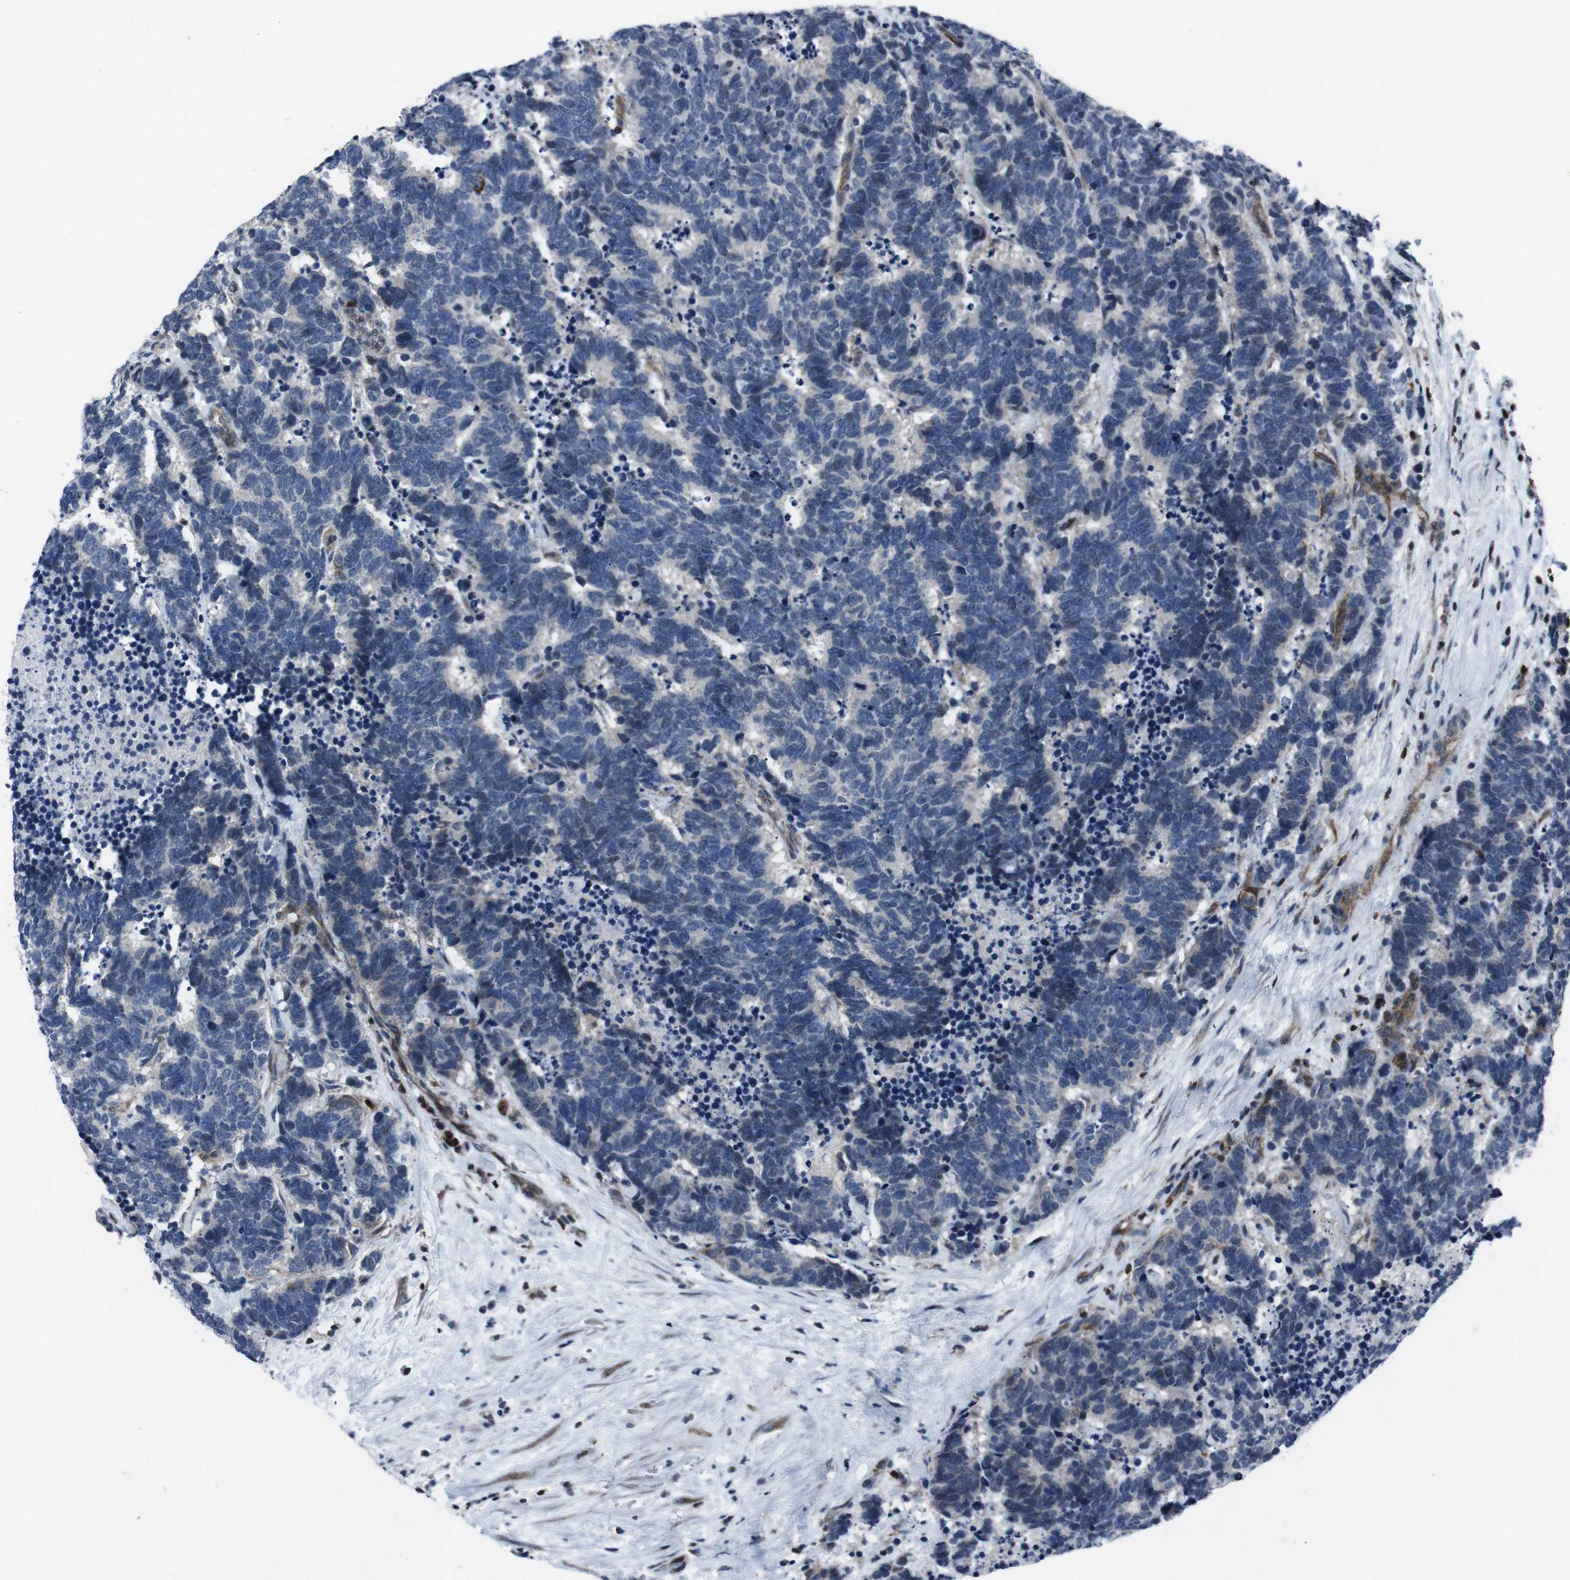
{"staining": {"intensity": "negative", "quantity": "none", "location": "none"}, "tissue": "carcinoid", "cell_type": "Tumor cells", "image_type": "cancer", "snomed": [{"axis": "morphology", "description": "Carcinoma, NOS"}, {"axis": "morphology", "description": "Carcinoid, malignant, NOS"}, {"axis": "topography", "description": "Urinary bladder"}], "caption": "Tumor cells are negative for brown protein staining in carcinoma. (Immunohistochemistry (ihc), brightfield microscopy, high magnification).", "gene": "STAT4", "patient": {"sex": "male", "age": 57}}